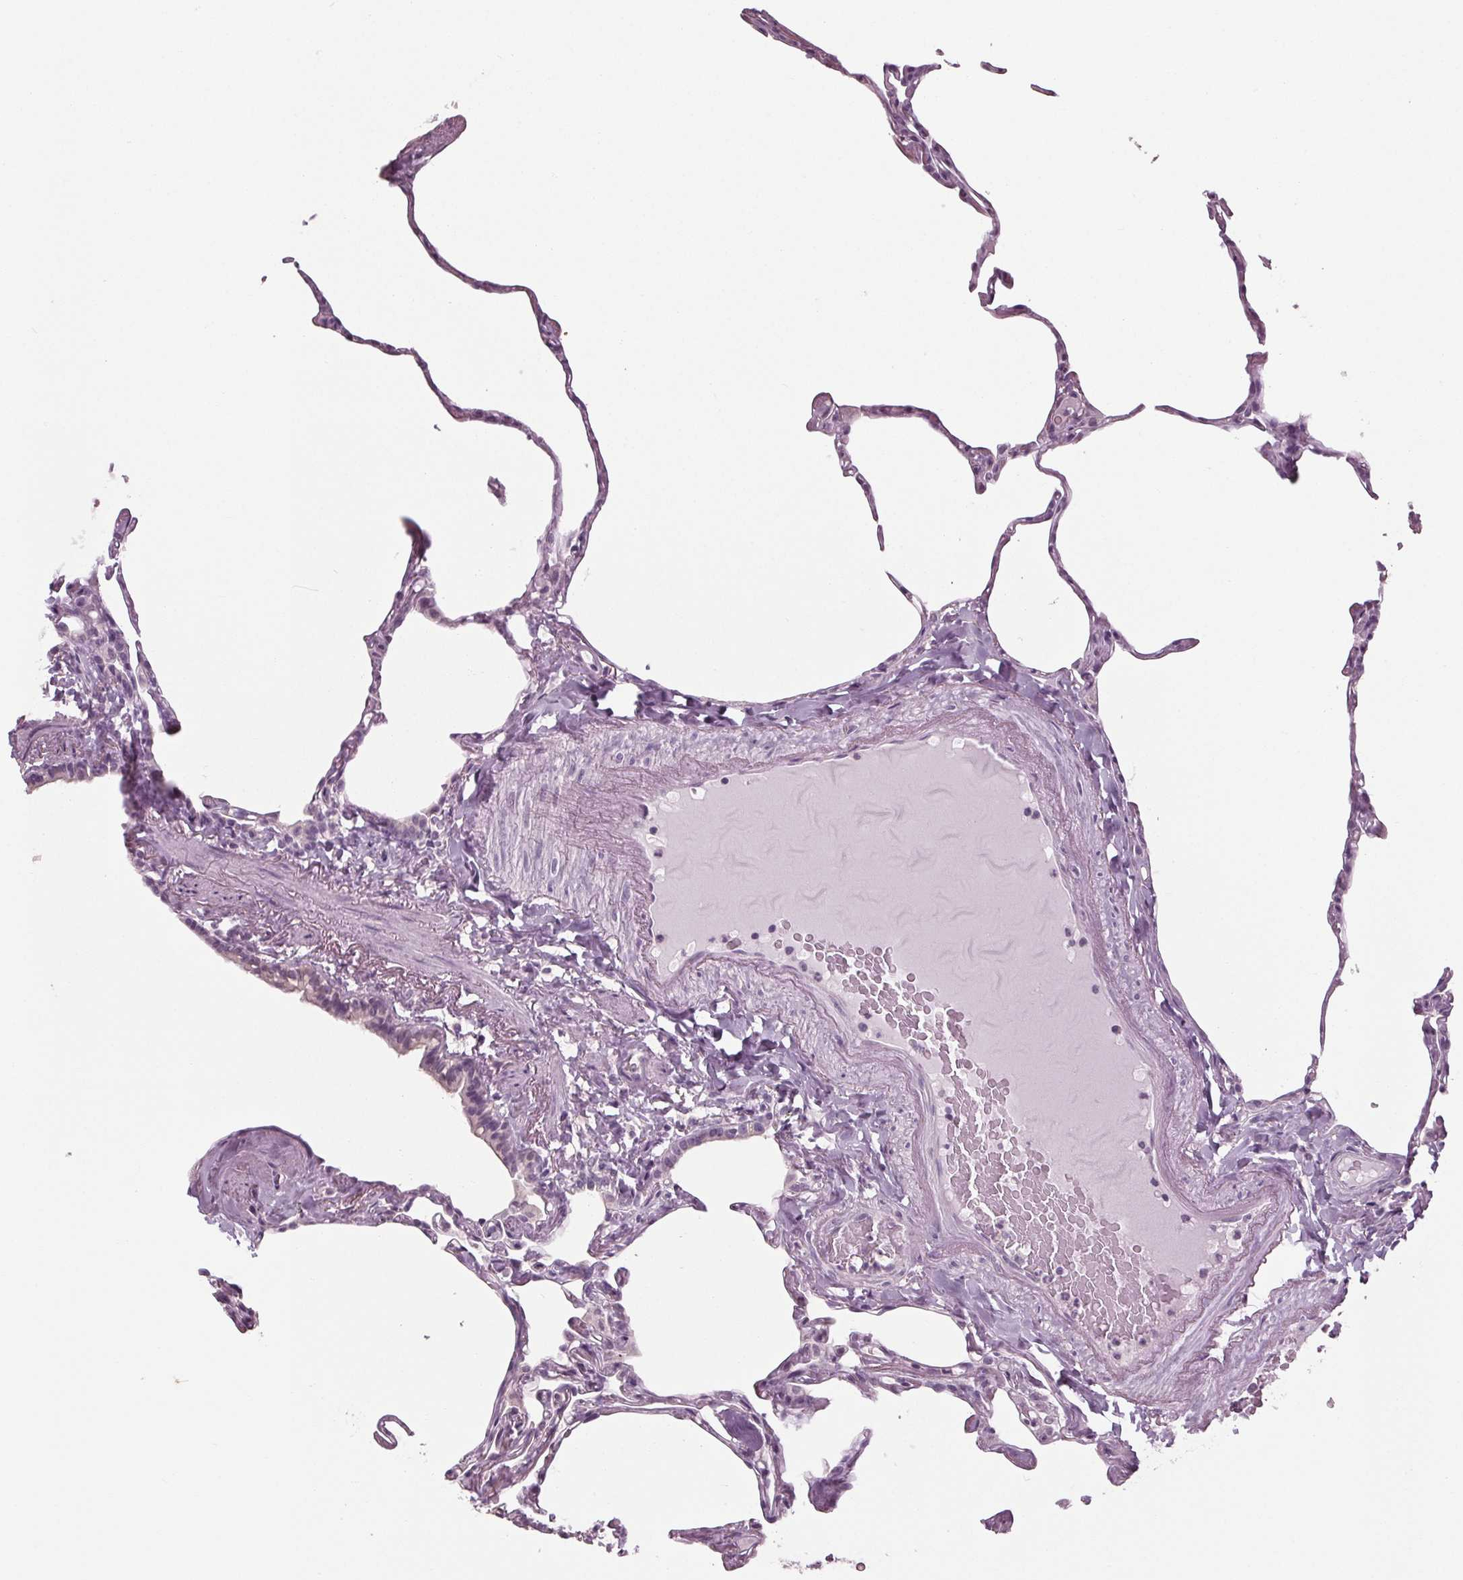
{"staining": {"intensity": "negative", "quantity": "none", "location": "none"}, "tissue": "lung", "cell_type": "Alveolar cells", "image_type": "normal", "snomed": [{"axis": "morphology", "description": "Normal tissue, NOS"}, {"axis": "topography", "description": "Lung"}], "caption": "There is no significant staining in alveolar cells of lung. (Brightfield microscopy of DAB IHC at high magnification).", "gene": "TNNC2", "patient": {"sex": "male", "age": 65}}